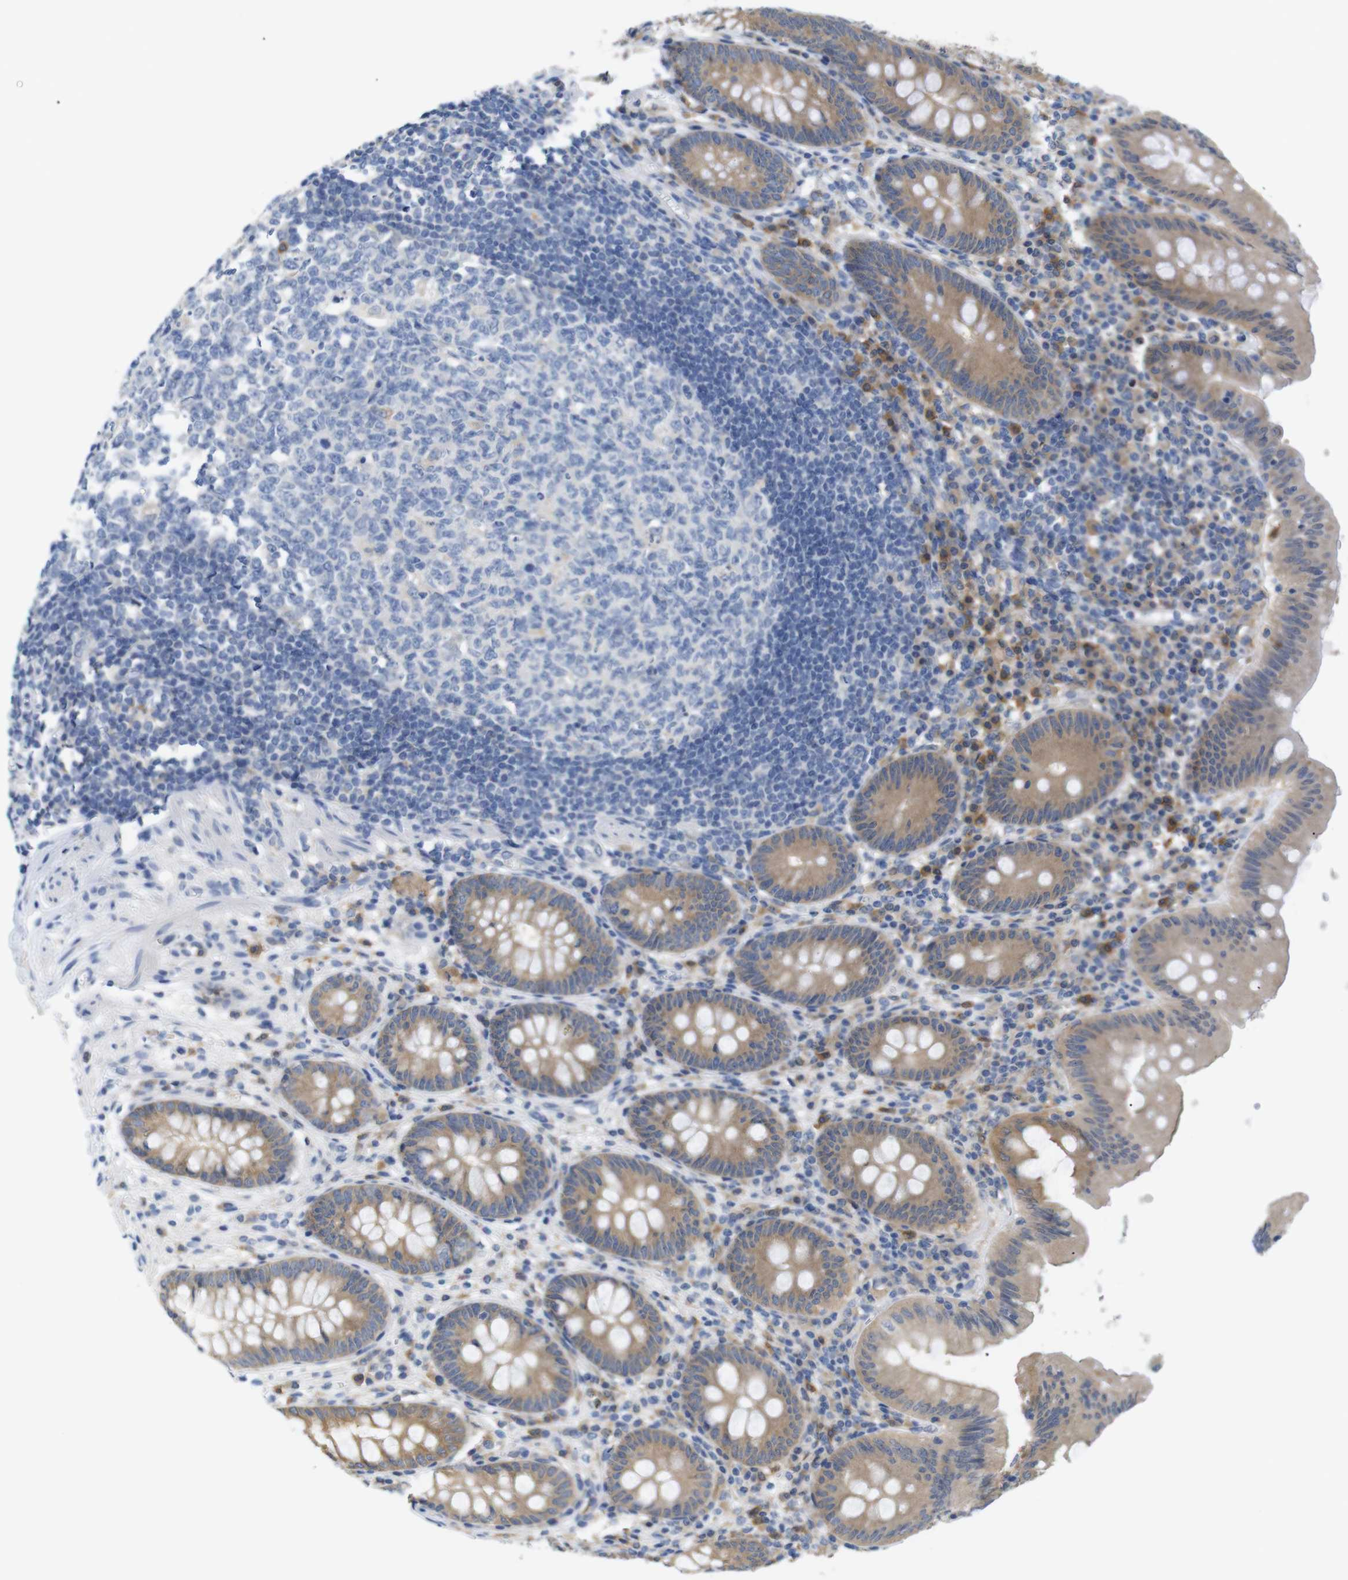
{"staining": {"intensity": "moderate", "quantity": ">75%", "location": "cytoplasmic/membranous"}, "tissue": "appendix", "cell_type": "Glandular cells", "image_type": "normal", "snomed": [{"axis": "morphology", "description": "Normal tissue, NOS"}, {"axis": "topography", "description": "Appendix"}], "caption": "An IHC histopathology image of benign tissue is shown. Protein staining in brown highlights moderate cytoplasmic/membranous positivity in appendix within glandular cells. (DAB (3,3'-diaminobenzidine) = brown stain, brightfield microscopy at high magnification).", "gene": "NEBL", "patient": {"sex": "male", "age": 56}}